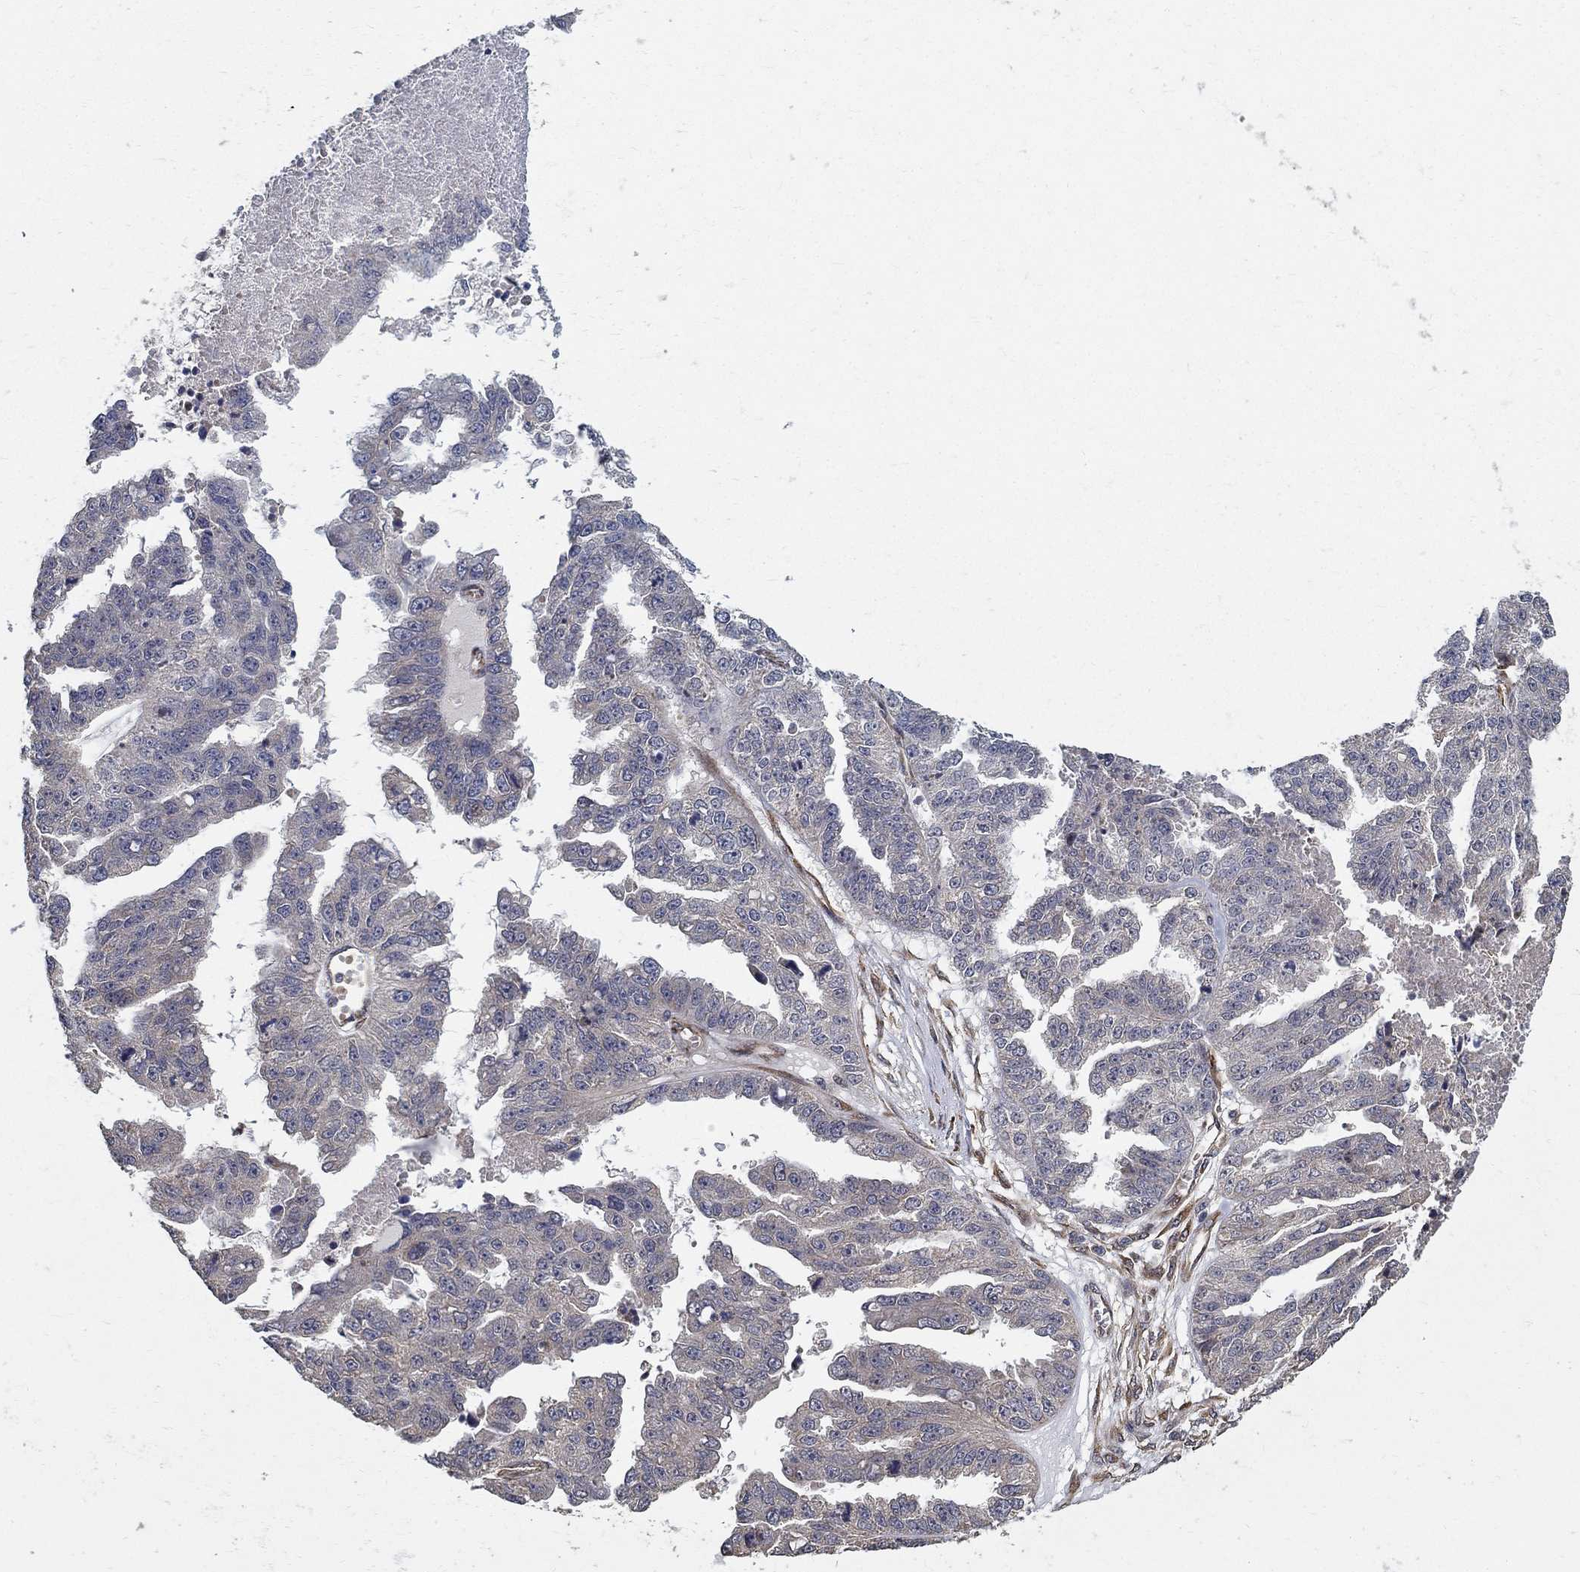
{"staining": {"intensity": "negative", "quantity": "none", "location": "none"}, "tissue": "ovarian cancer", "cell_type": "Tumor cells", "image_type": "cancer", "snomed": [{"axis": "morphology", "description": "Cystadenocarcinoma, serous, NOS"}, {"axis": "topography", "description": "Ovary"}], "caption": "Immunohistochemical staining of ovarian cancer (serous cystadenocarcinoma) demonstrates no significant staining in tumor cells.", "gene": "ZNF594", "patient": {"sex": "female", "age": 58}}